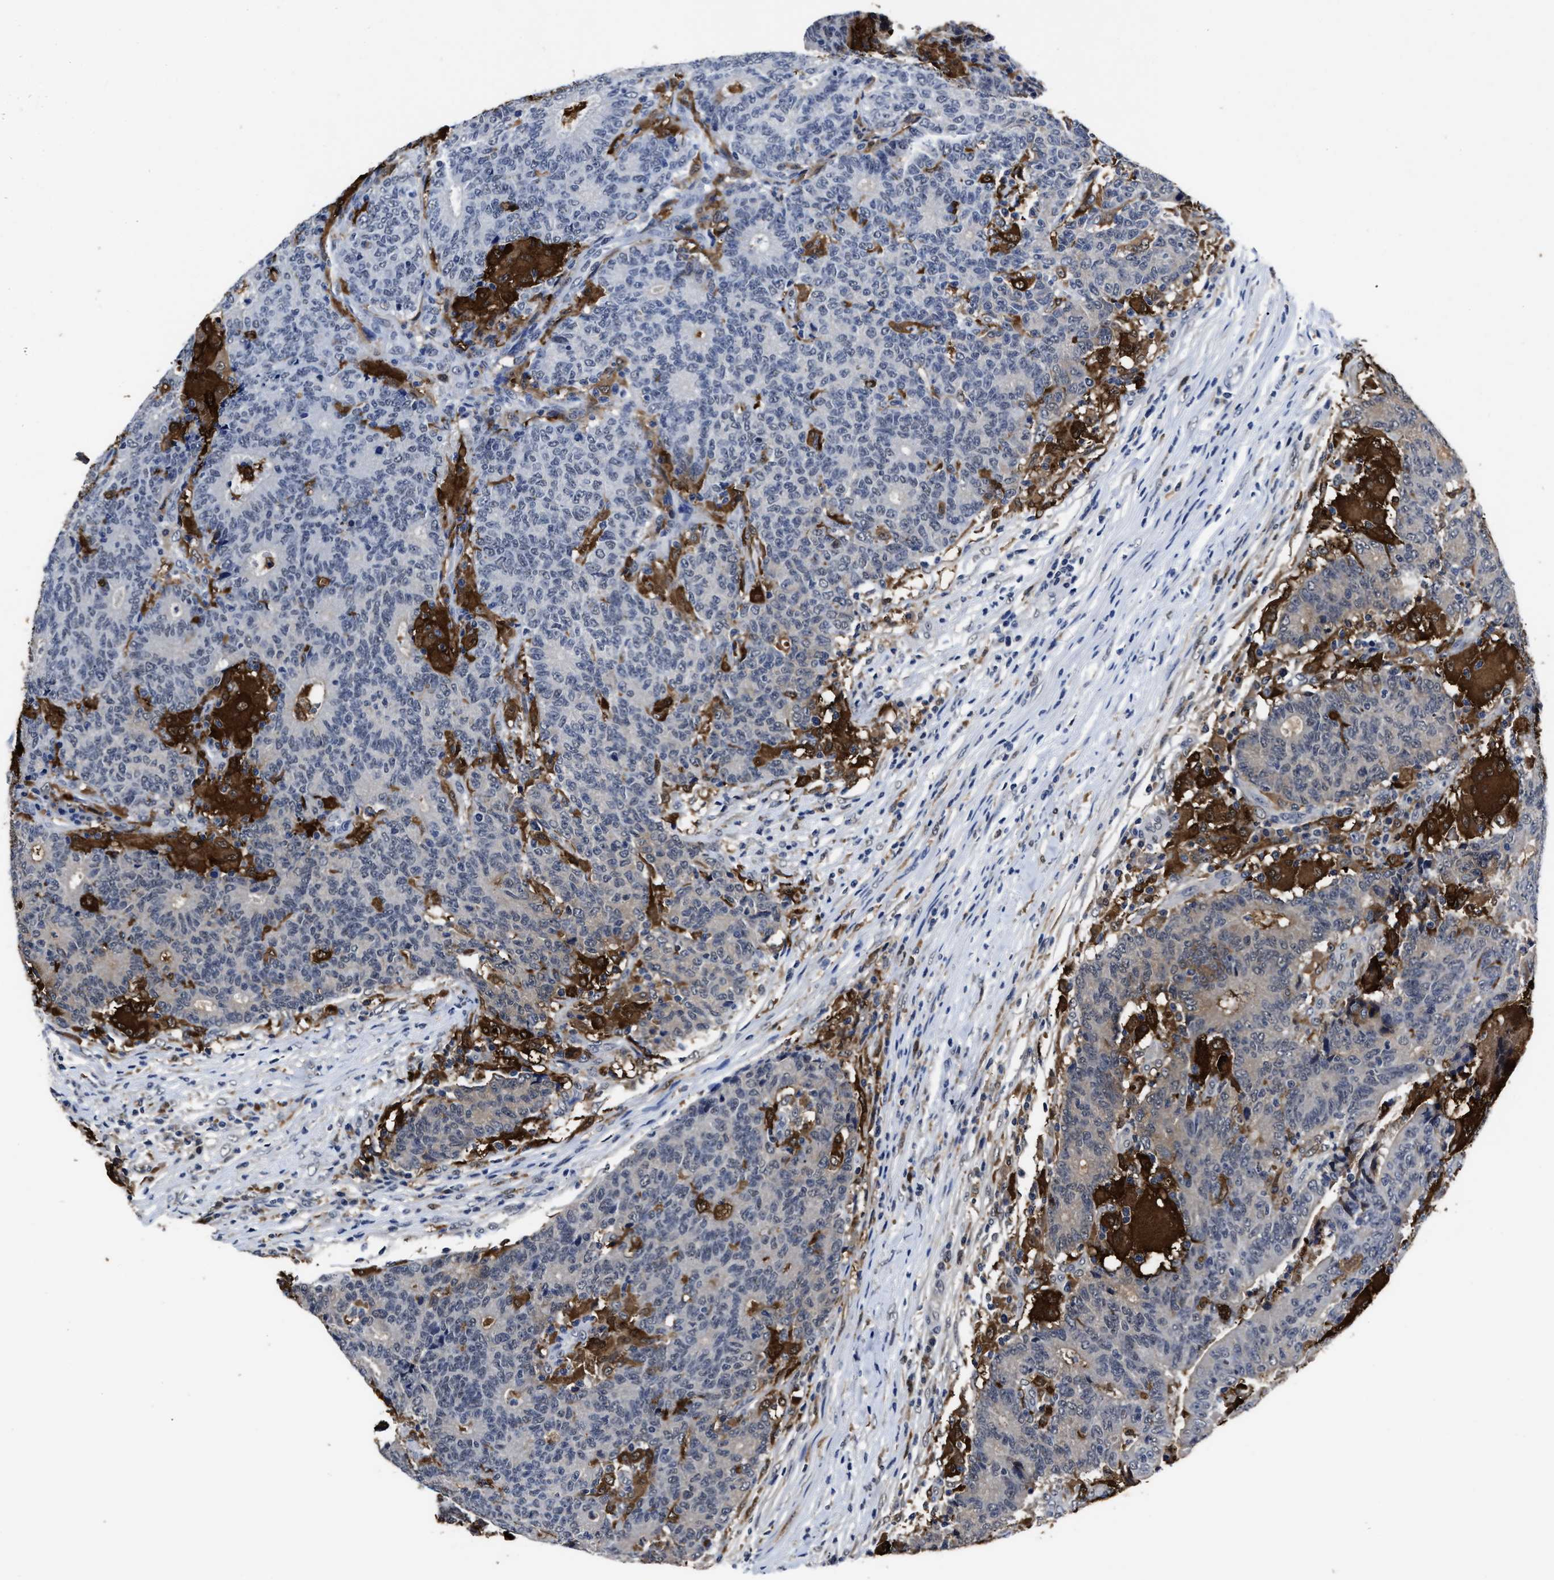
{"staining": {"intensity": "weak", "quantity": "<25%", "location": "cytoplasmic/membranous"}, "tissue": "colorectal cancer", "cell_type": "Tumor cells", "image_type": "cancer", "snomed": [{"axis": "morphology", "description": "Normal tissue, NOS"}, {"axis": "morphology", "description": "Adenocarcinoma, NOS"}, {"axis": "topography", "description": "Colon"}], "caption": "Colorectal cancer (adenocarcinoma) was stained to show a protein in brown. There is no significant positivity in tumor cells.", "gene": "PRPF4B", "patient": {"sex": "female", "age": 75}}